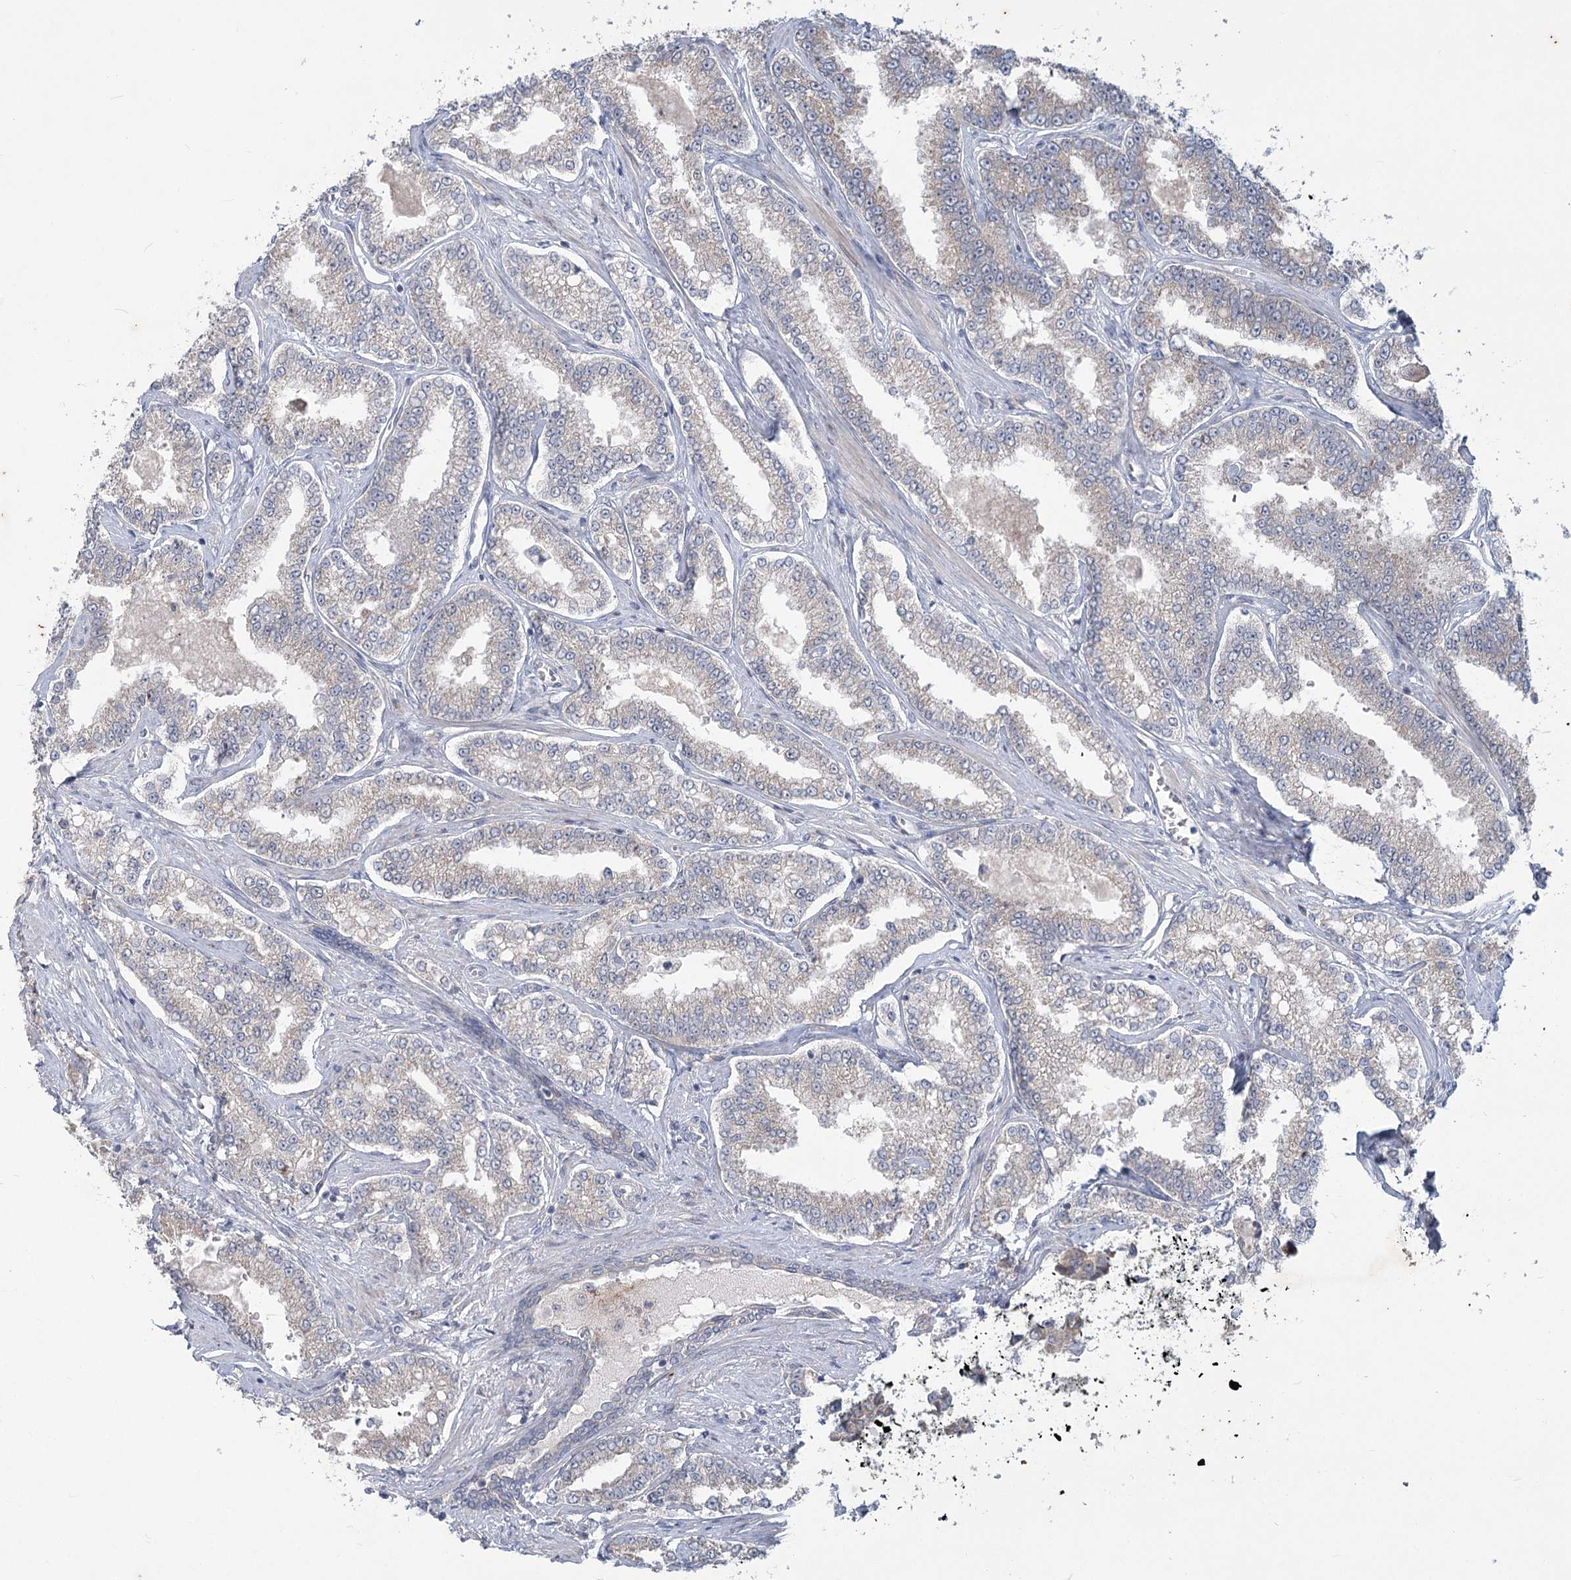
{"staining": {"intensity": "negative", "quantity": "none", "location": "none"}, "tissue": "prostate cancer", "cell_type": "Tumor cells", "image_type": "cancer", "snomed": [{"axis": "morphology", "description": "Normal tissue, NOS"}, {"axis": "morphology", "description": "Adenocarcinoma, High grade"}, {"axis": "topography", "description": "Prostate"}], "caption": "Immunohistochemistry (IHC) histopathology image of neoplastic tissue: prostate cancer (high-grade adenocarcinoma) stained with DAB demonstrates no significant protein staining in tumor cells.", "gene": "PLA2G12A", "patient": {"sex": "male", "age": 83}}